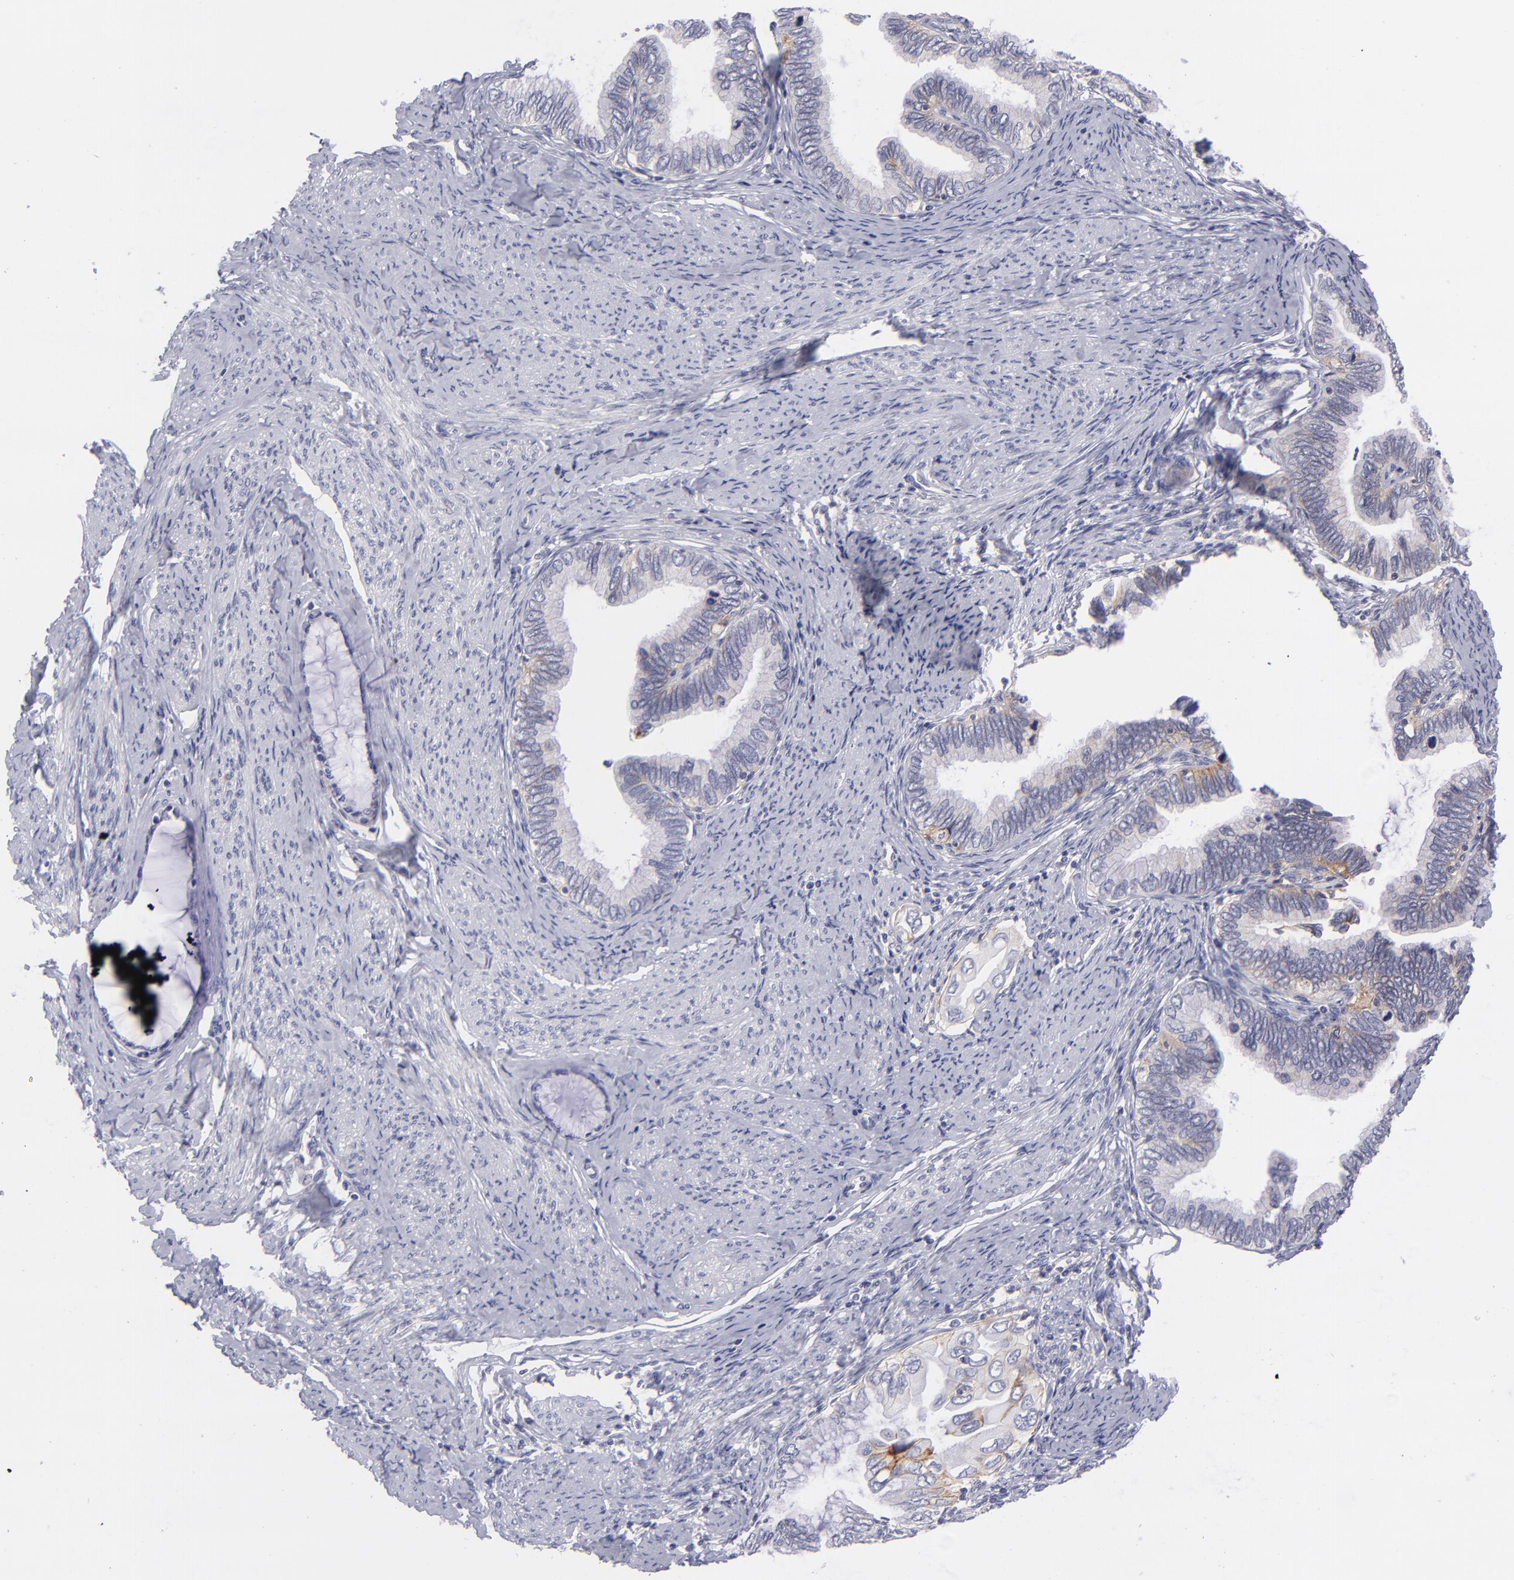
{"staining": {"intensity": "weak", "quantity": "<25%", "location": "cytoplasmic/membranous"}, "tissue": "cervical cancer", "cell_type": "Tumor cells", "image_type": "cancer", "snomed": [{"axis": "morphology", "description": "Adenocarcinoma, NOS"}, {"axis": "topography", "description": "Cervix"}], "caption": "Immunohistochemistry of cervical adenocarcinoma demonstrates no staining in tumor cells. Nuclei are stained in blue.", "gene": "BSG", "patient": {"sex": "female", "age": 49}}